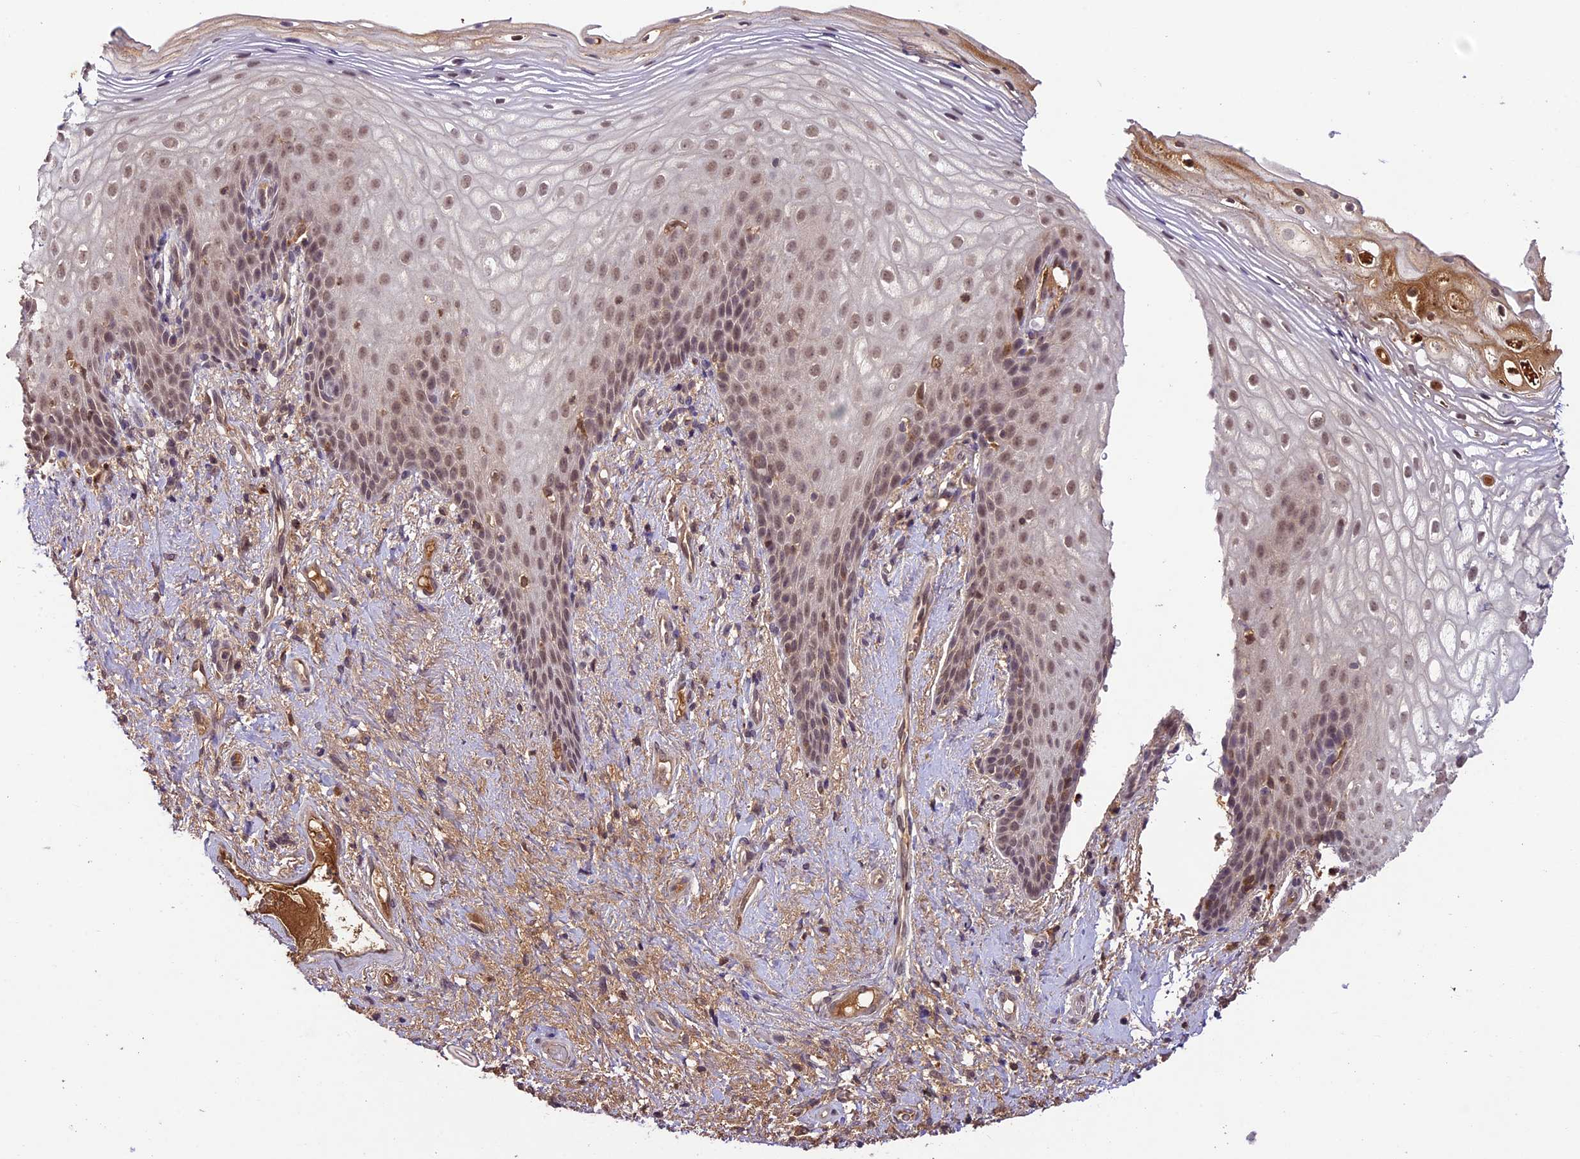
{"staining": {"intensity": "moderate", "quantity": ">75%", "location": "nuclear"}, "tissue": "vagina", "cell_type": "Squamous epithelial cells", "image_type": "normal", "snomed": [{"axis": "morphology", "description": "Normal tissue, NOS"}, {"axis": "topography", "description": "Vagina"}], "caption": "Immunohistochemical staining of normal vagina demonstrates >75% levels of moderate nuclear protein expression in approximately >75% of squamous epithelial cells.", "gene": "ATP10A", "patient": {"sex": "female", "age": 60}}